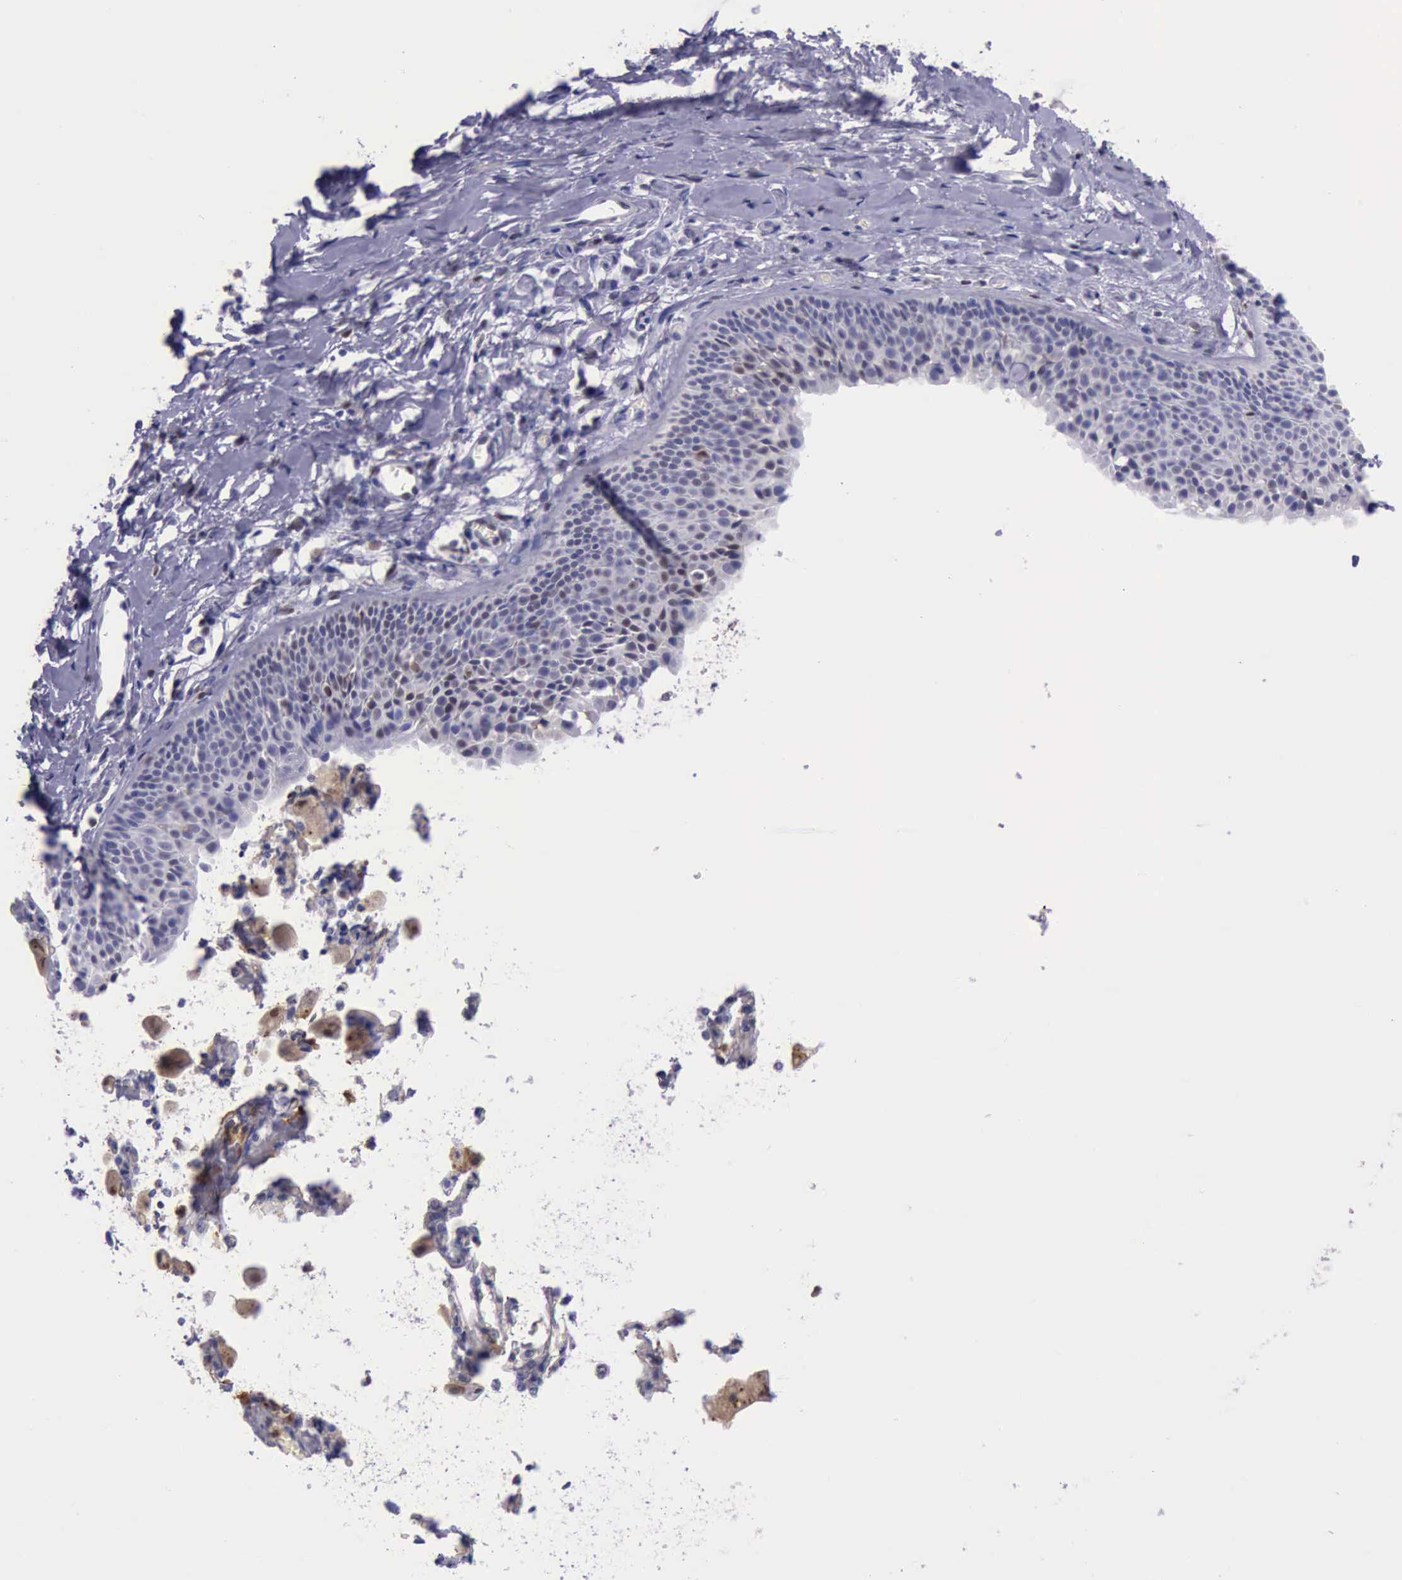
{"staining": {"intensity": "weak", "quantity": "<25%", "location": "cytoplasmic/membranous,nuclear"}, "tissue": "nasopharynx", "cell_type": "Respiratory epithelial cells", "image_type": "normal", "snomed": [{"axis": "morphology", "description": "Normal tissue, NOS"}, {"axis": "morphology", "description": "Inflammation, NOS"}, {"axis": "morphology", "description": "Malignant melanoma, Metastatic site"}, {"axis": "topography", "description": "Nasopharynx"}], "caption": "This photomicrograph is of benign nasopharynx stained with immunohistochemistry to label a protein in brown with the nuclei are counter-stained blue. There is no staining in respiratory epithelial cells.", "gene": "TYMP", "patient": {"sex": "female", "age": 55}}